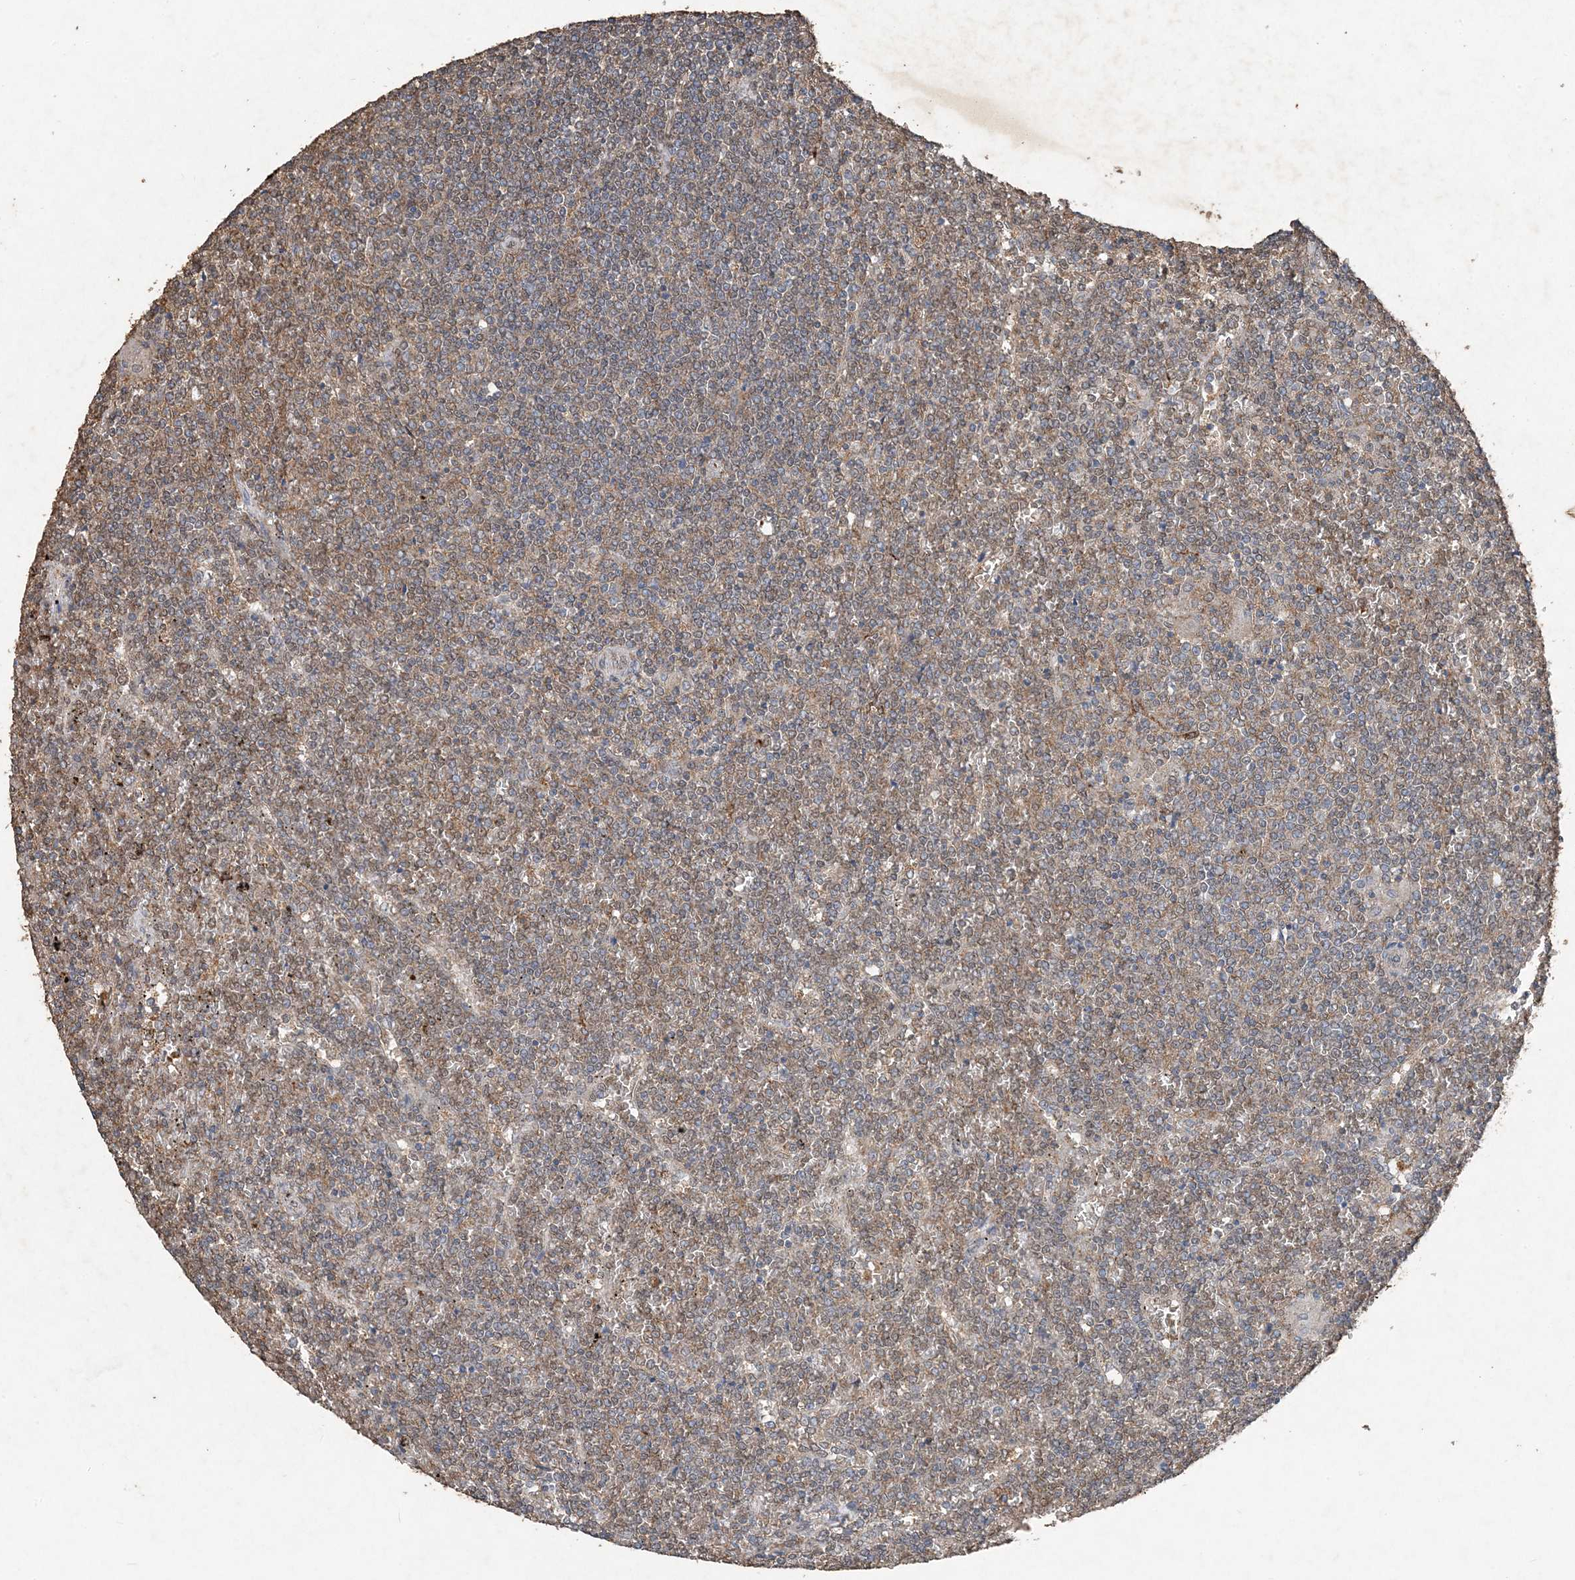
{"staining": {"intensity": "weak", "quantity": "25%-75%", "location": "cytoplasmic/membranous"}, "tissue": "lymphoma", "cell_type": "Tumor cells", "image_type": "cancer", "snomed": [{"axis": "morphology", "description": "Malignant lymphoma, non-Hodgkin's type, Low grade"}, {"axis": "topography", "description": "Spleen"}], "caption": "This is an image of IHC staining of low-grade malignant lymphoma, non-Hodgkin's type, which shows weak expression in the cytoplasmic/membranous of tumor cells.", "gene": "FCN3", "patient": {"sex": "female", "age": 19}}